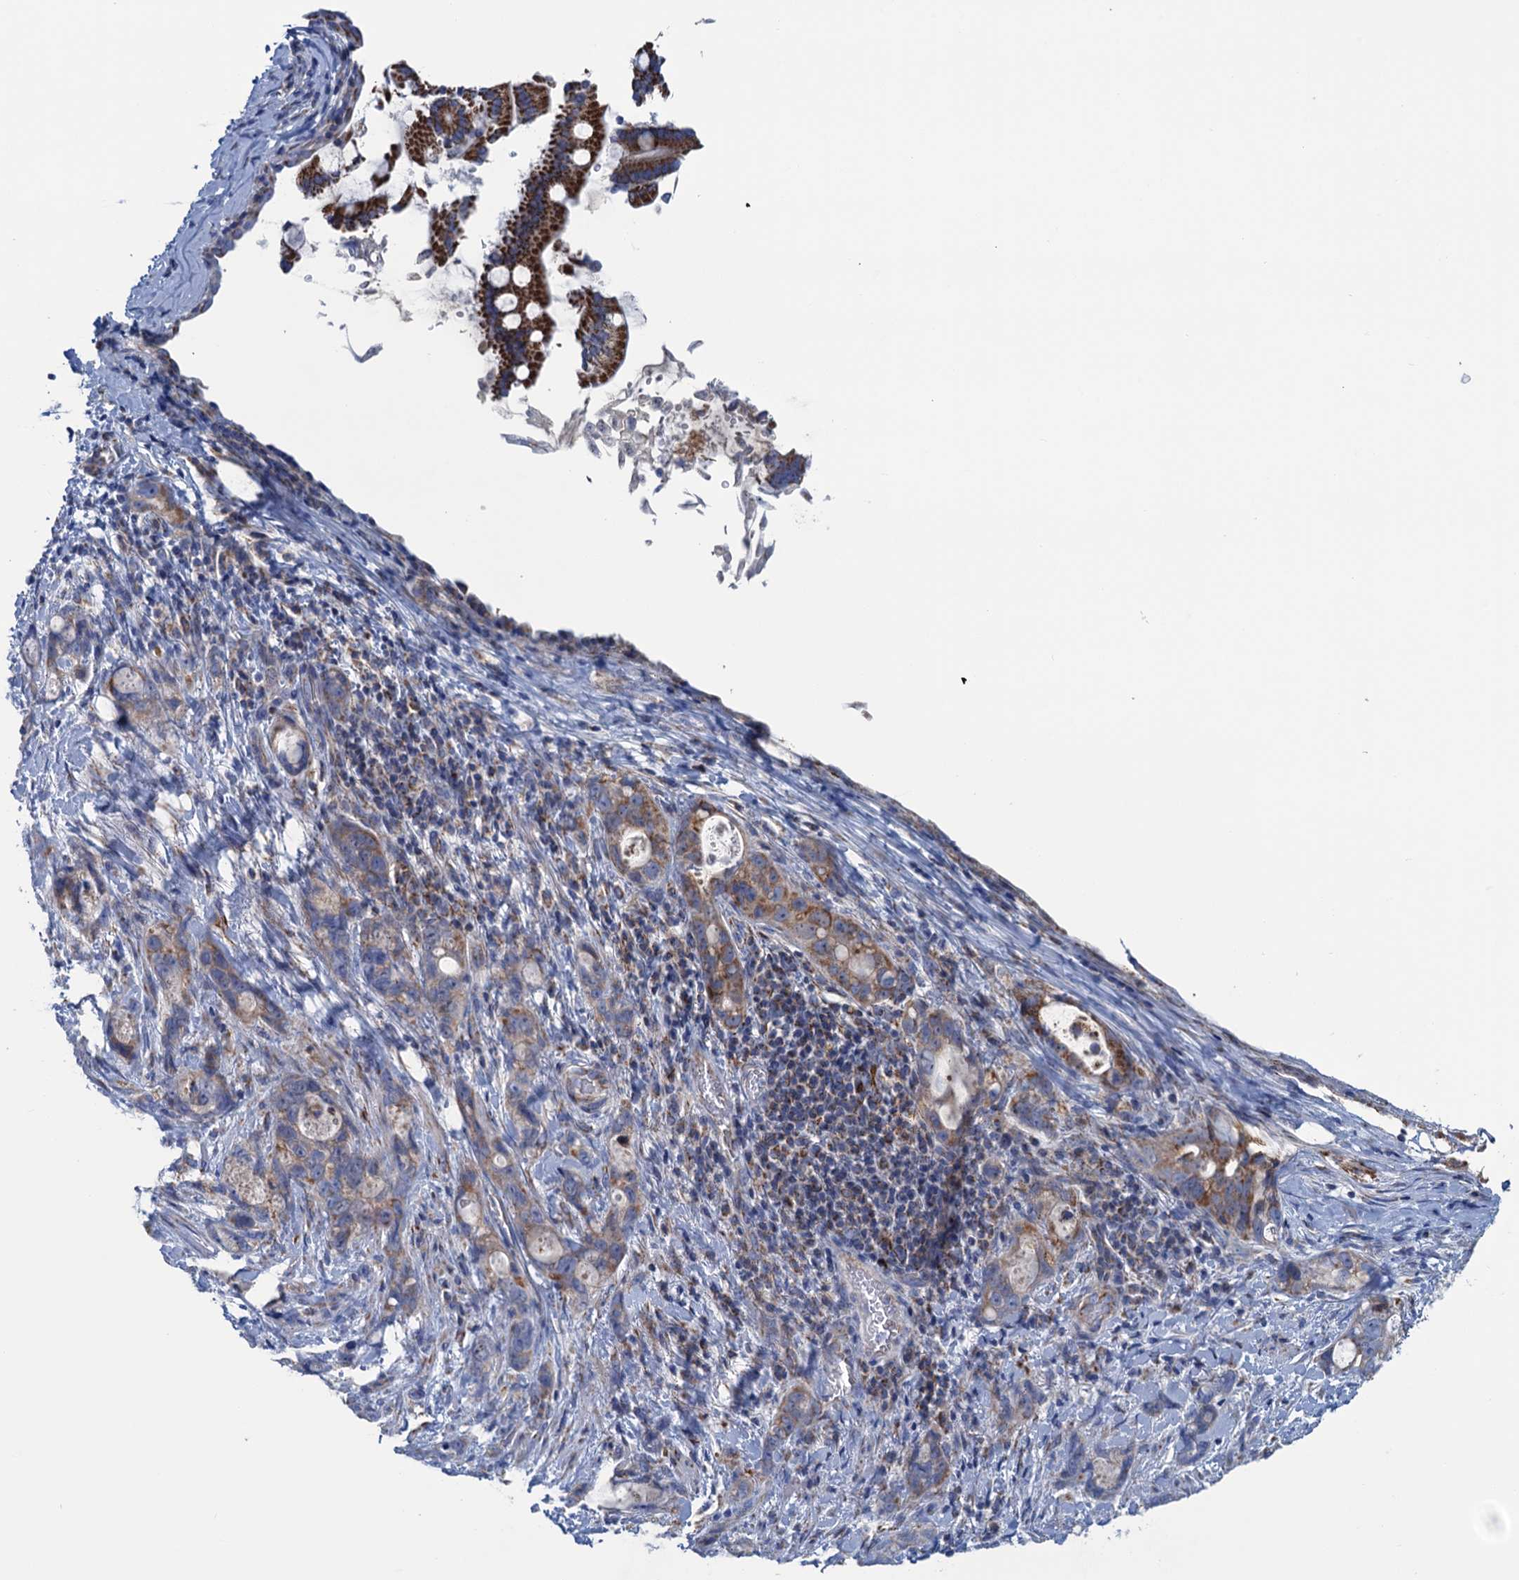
{"staining": {"intensity": "moderate", "quantity": ">75%", "location": "cytoplasmic/membranous"}, "tissue": "stomach cancer", "cell_type": "Tumor cells", "image_type": "cancer", "snomed": [{"axis": "morphology", "description": "Normal tissue, NOS"}, {"axis": "morphology", "description": "Adenocarcinoma, NOS"}, {"axis": "topography", "description": "Stomach"}], "caption": "Tumor cells reveal medium levels of moderate cytoplasmic/membranous expression in approximately >75% of cells in adenocarcinoma (stomach).", "gene": "GTPBP3", "patient": {"sex": "female", "age": 89}}